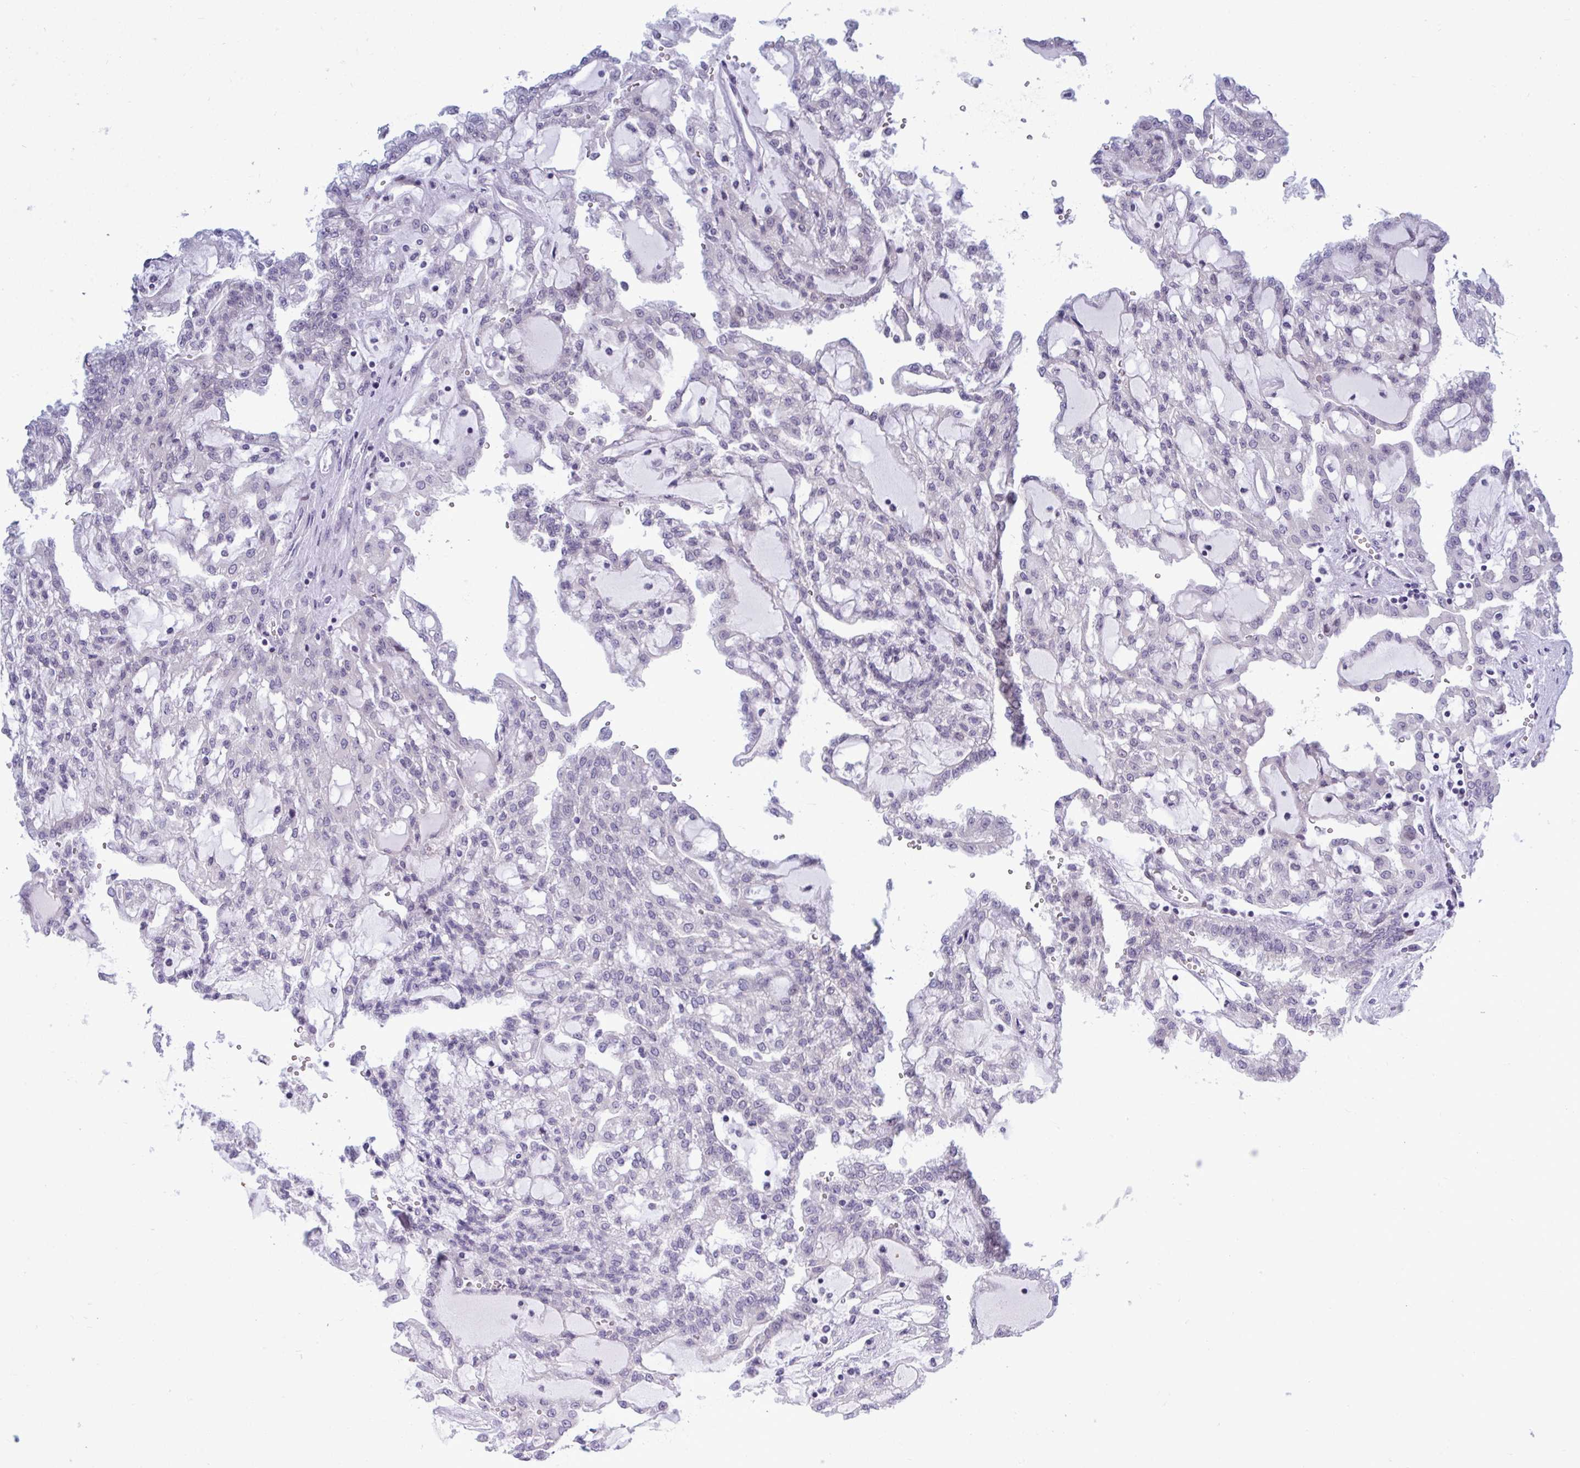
{"staining": {"intensity": "negative", "quantity": "none", "location": "none"}, "tissue": "renal cancer", "cell_type": "Tumor cells", "image_type": "cancer", "snomed": [{"axis": "morphology", "description": "Adenocarcinoma, NOS"}, {"axis": "topography", "description": "Kidney"}], "caption": "This histopathology image is of renal adenocarcinoma stained with immunohistochemistry to label a protein in brown with the nuclei are counter-stained blue. There is no staining in tumor cells. The staining was performed using DAB to visualize the protein expression in brown, while the nuclei were stained in blue with hematoxylin (Magnification: 20x).", "gene": "TAB1", "patient": {"sex": "male", "age": 63}}